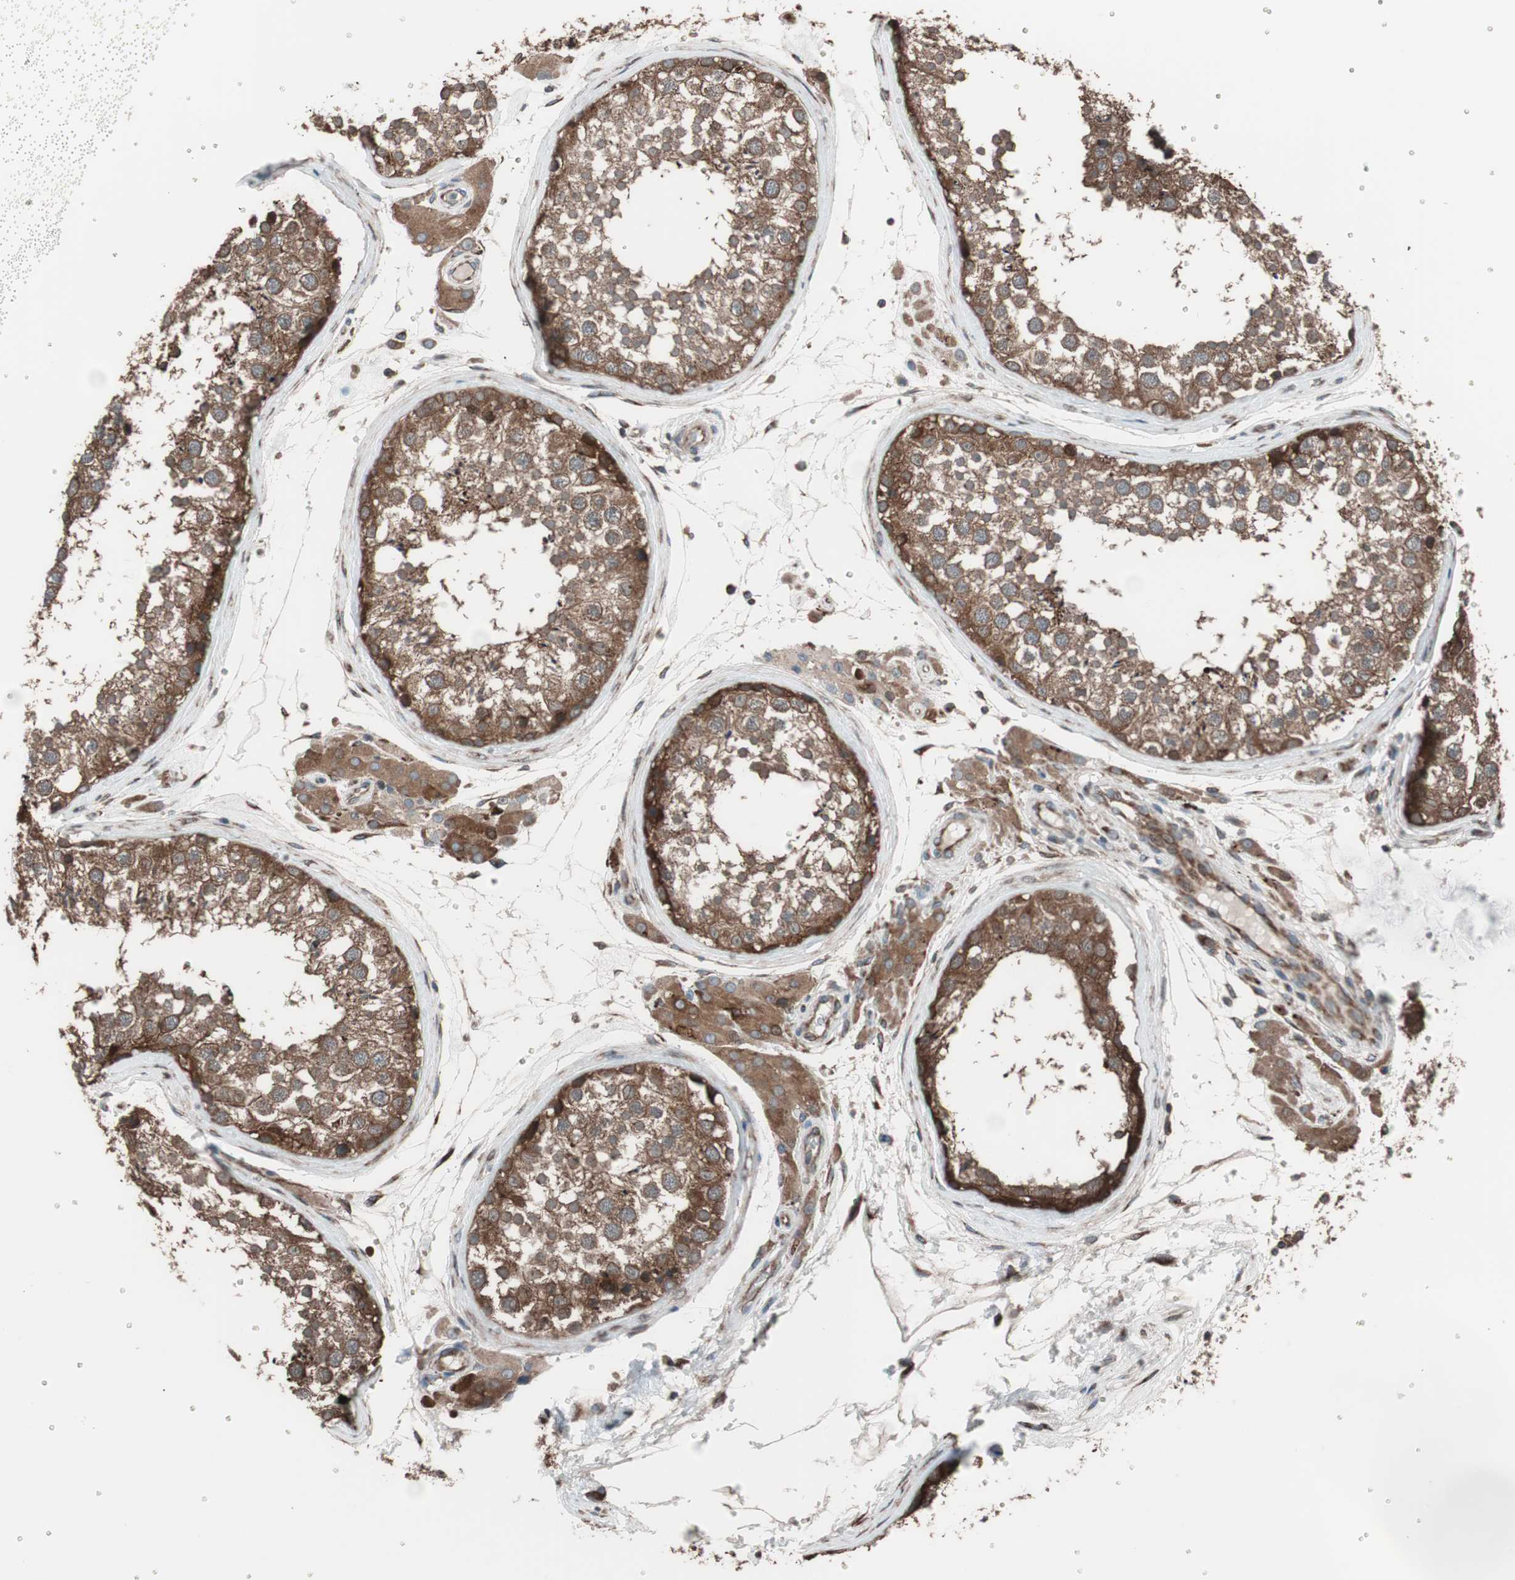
{"staining": {"intensity": "moderate", "quantity": ">75%", "location": "cytoplasmic/membranous"}, "tissue": "testis", "cell_type": "Cells in seminiferous ducts", "image_type": "normal", "snomed": [{"axis": "morphology", "description": "Normal tissue, NOS"}, {"axis": "topography", "description": "Testis"}], "caption": "Immunohistochemistry photomicrograph of unremarkable human testis stained for a protein (brown), which reveals medium levels of moderate cytoplasmic/membranous staining in approximately >75% of cells in seminiferous ducts.", "gene": "SEC31A", "patient": {"sex": "male", "age": 46}}